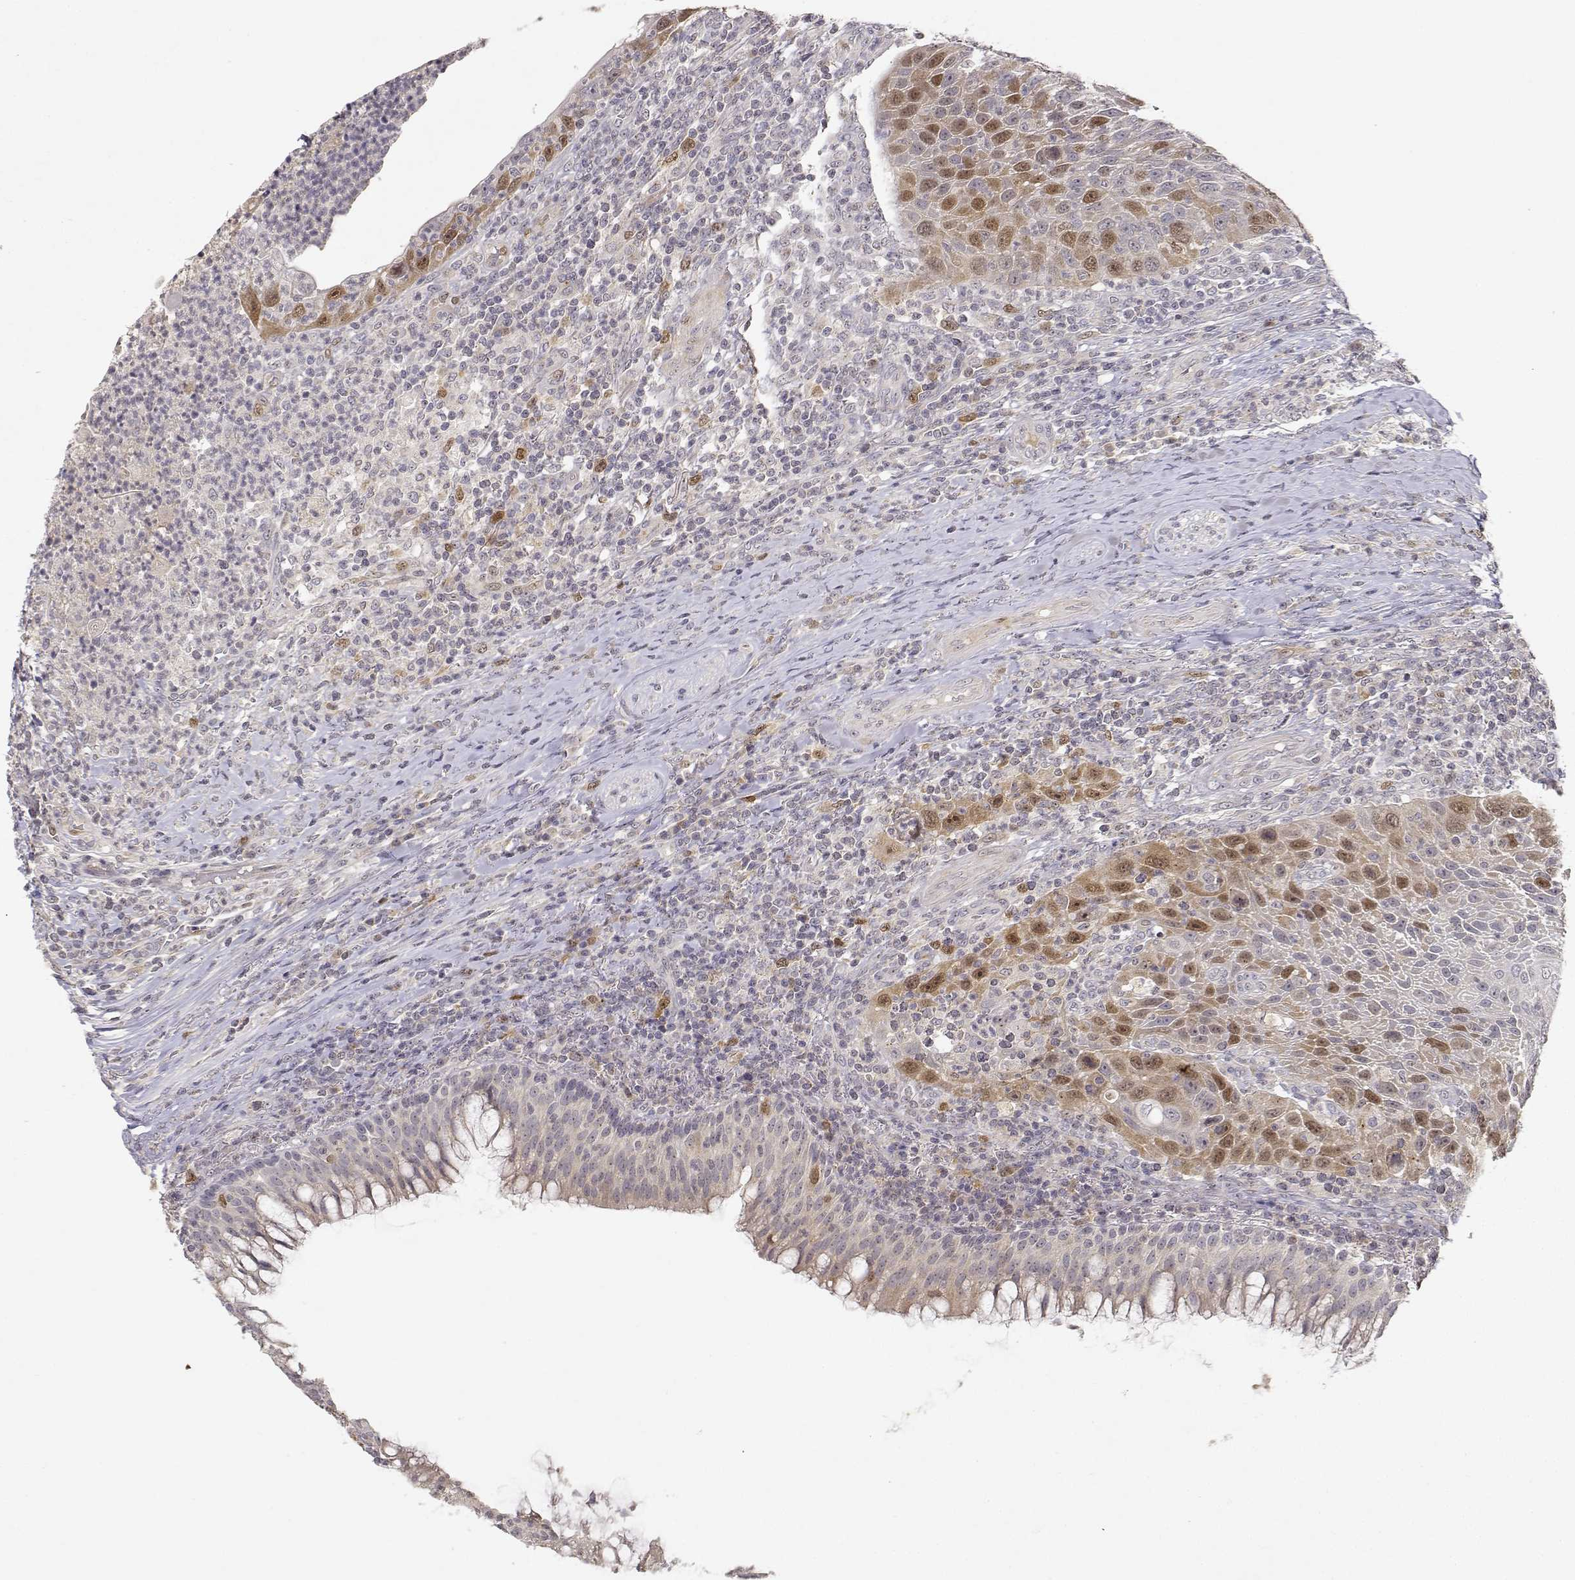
{"staining": {"intensity": "moderate", "quantity": "25%-75%", "location": "nuclear"}, "tissue": "head and neck cancer", "cell_type": "Tumor cells", "image_type": "cancer", "snomed": [{"axis": "morphology", "description": "Squamous cell carcinoma, NOS"}, {"axis": "topography", "description": "Head-Neck"}], "caption": "Squamous cell carcinoma (head and neck) stained with IHC exhibits moderate nuclear expression in approximately 25%-75% of tumor cells.", "gene": "RAD51", "patient": {"sex": "male", "age": 69}}